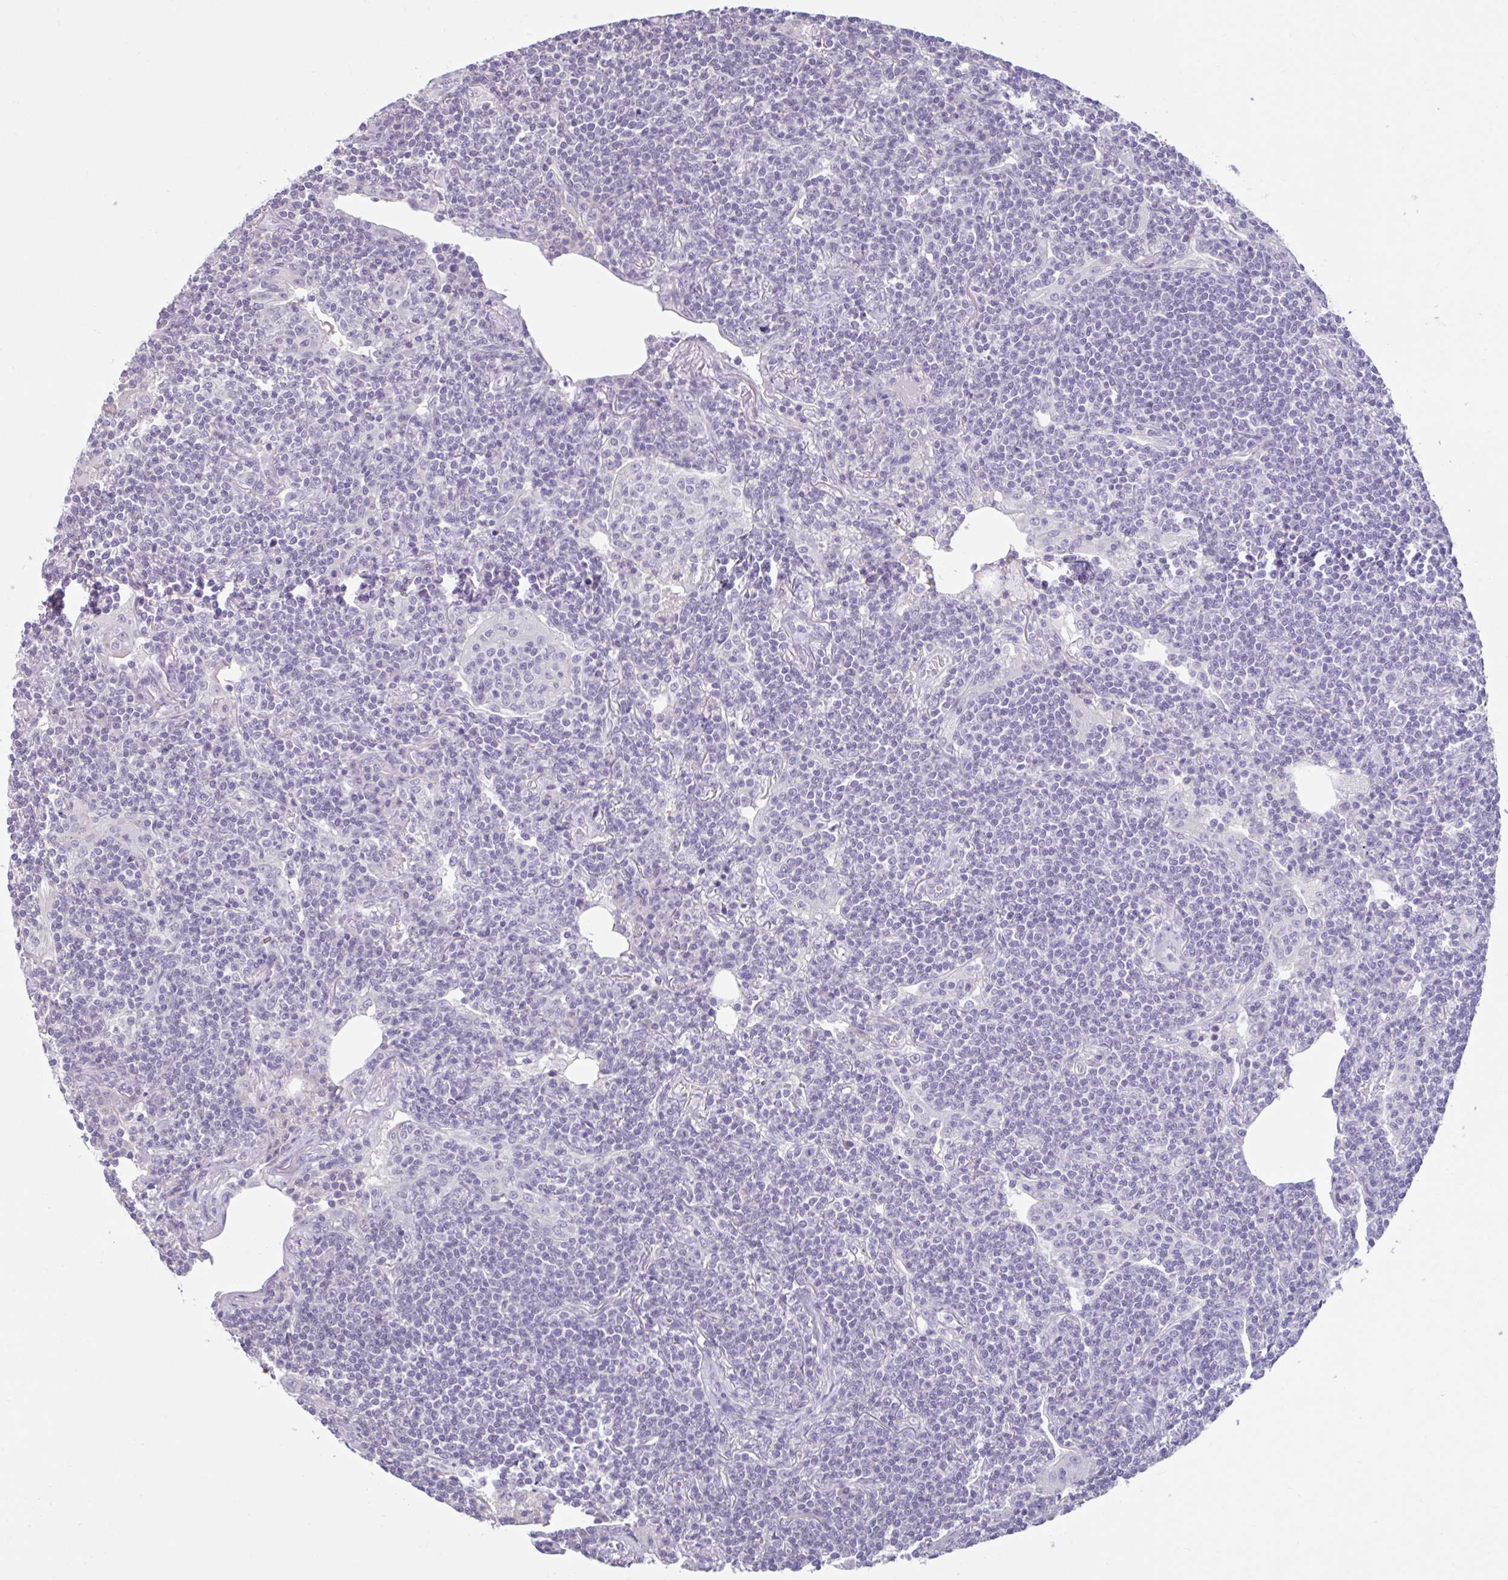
{"staining": {"intensity": "negative", "quantity": "none", "location": "none"}, "tissue": "lymphoma", "cell_type": "Tumor cells", "image_type": "cancer", "snomed": [{"axis": "morphology", "description": "Malignant lymphoma, non-Hodgkin's type, Low grade"}, {"axis": "topography", "description": "Lung"}], "caption": "This is an immunohistochemistry (IHC) photomicrograph of human lymphoma. There is no expression in tumor cells.", "gene": "CDH19", "patient": {"sex": "female", "age": 71}}